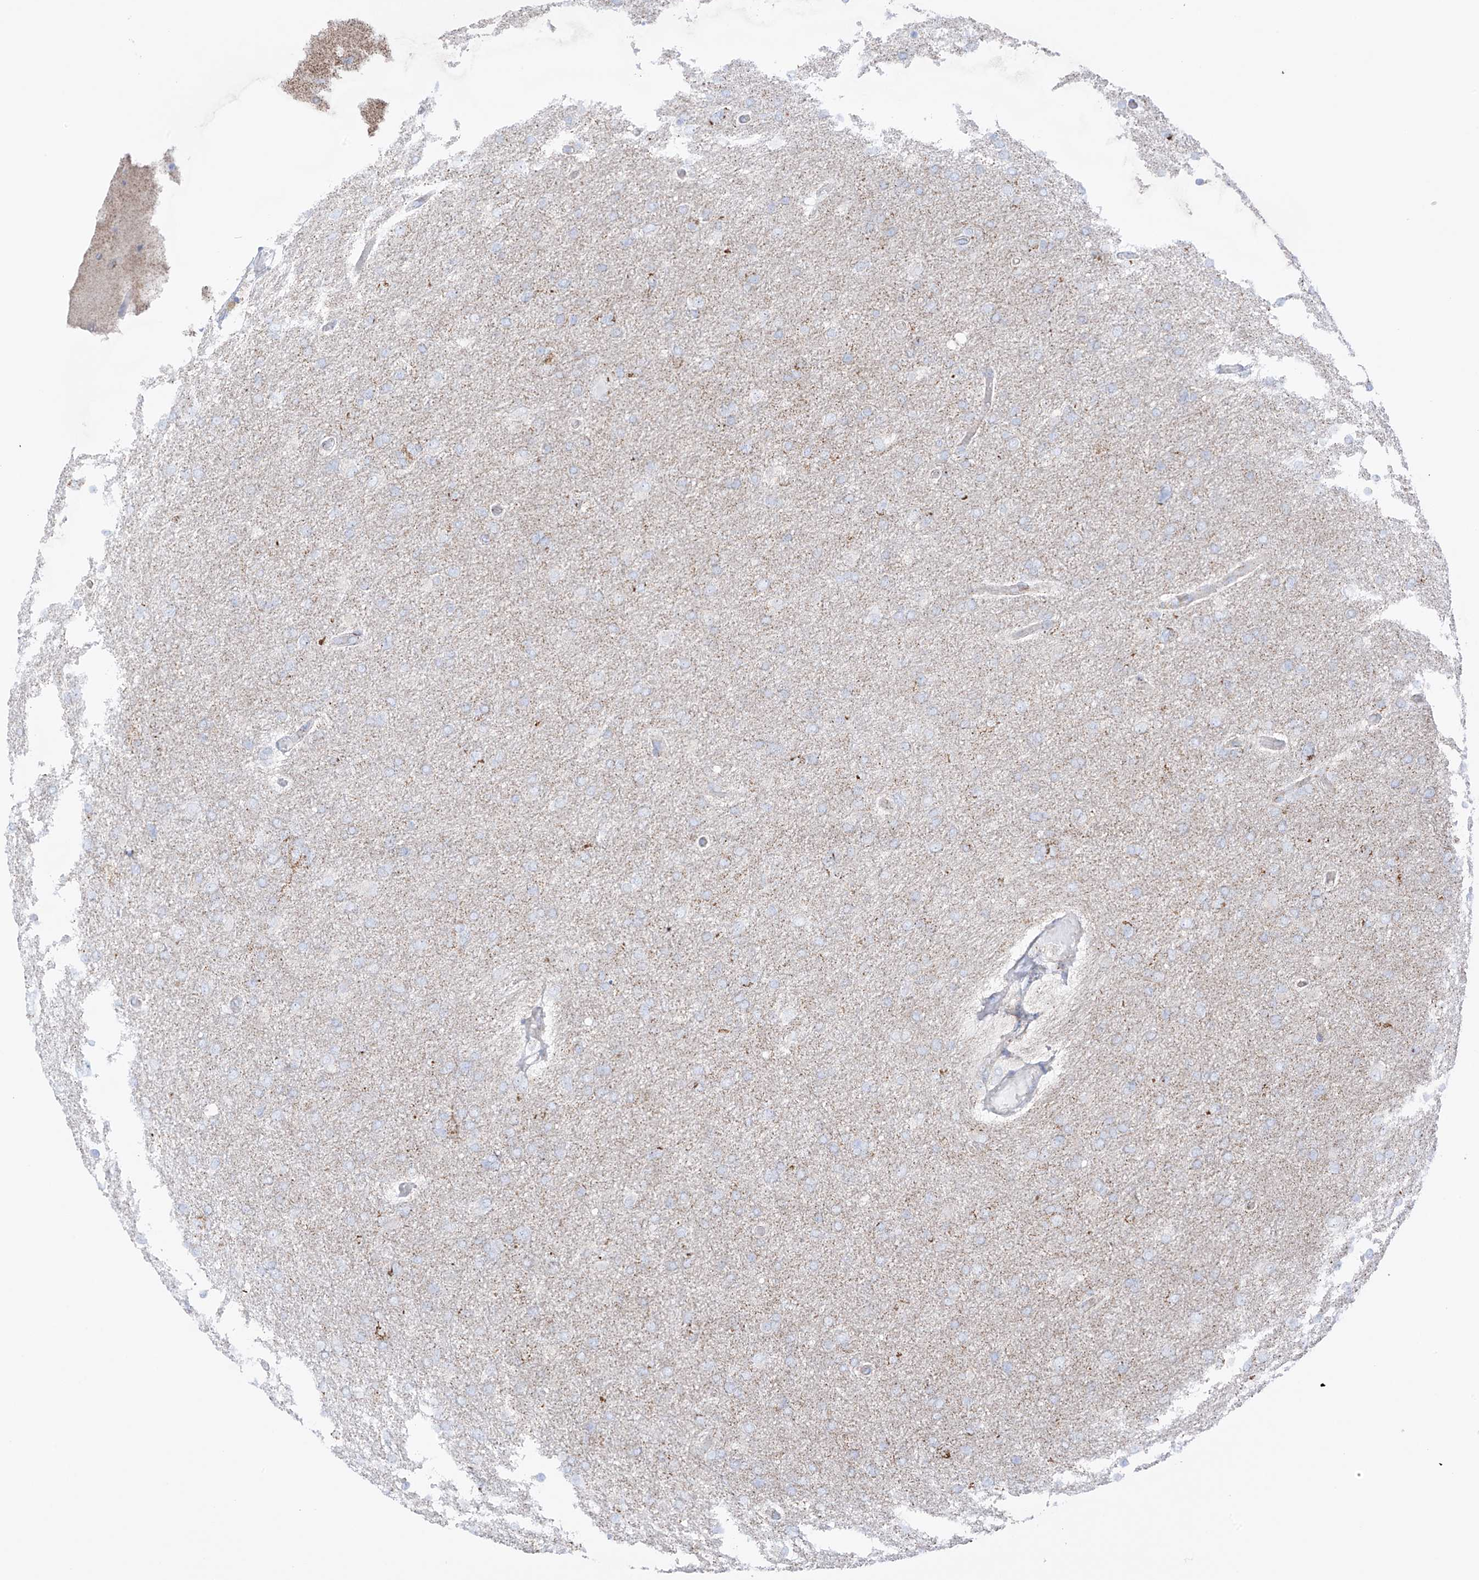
{"staining": {"intensity": "negative", "quantity": "none", "location": "none"}, "tissue": "glioma", "cell_type": "Tumor cells", "image_type": "cancer", "snomed": [{"axis": "morphology", "description": "Glioma, malignant, High grade"}, {"axis": "topography", "description": "Cerebral cortex"}], "caption": "Human glioma stained for a protein using immunohistochemistry (IHC) demonstrates no positivity in tumor cells.", "gene": "XKR3", "patient": {"sex": "female", "age": 36}}